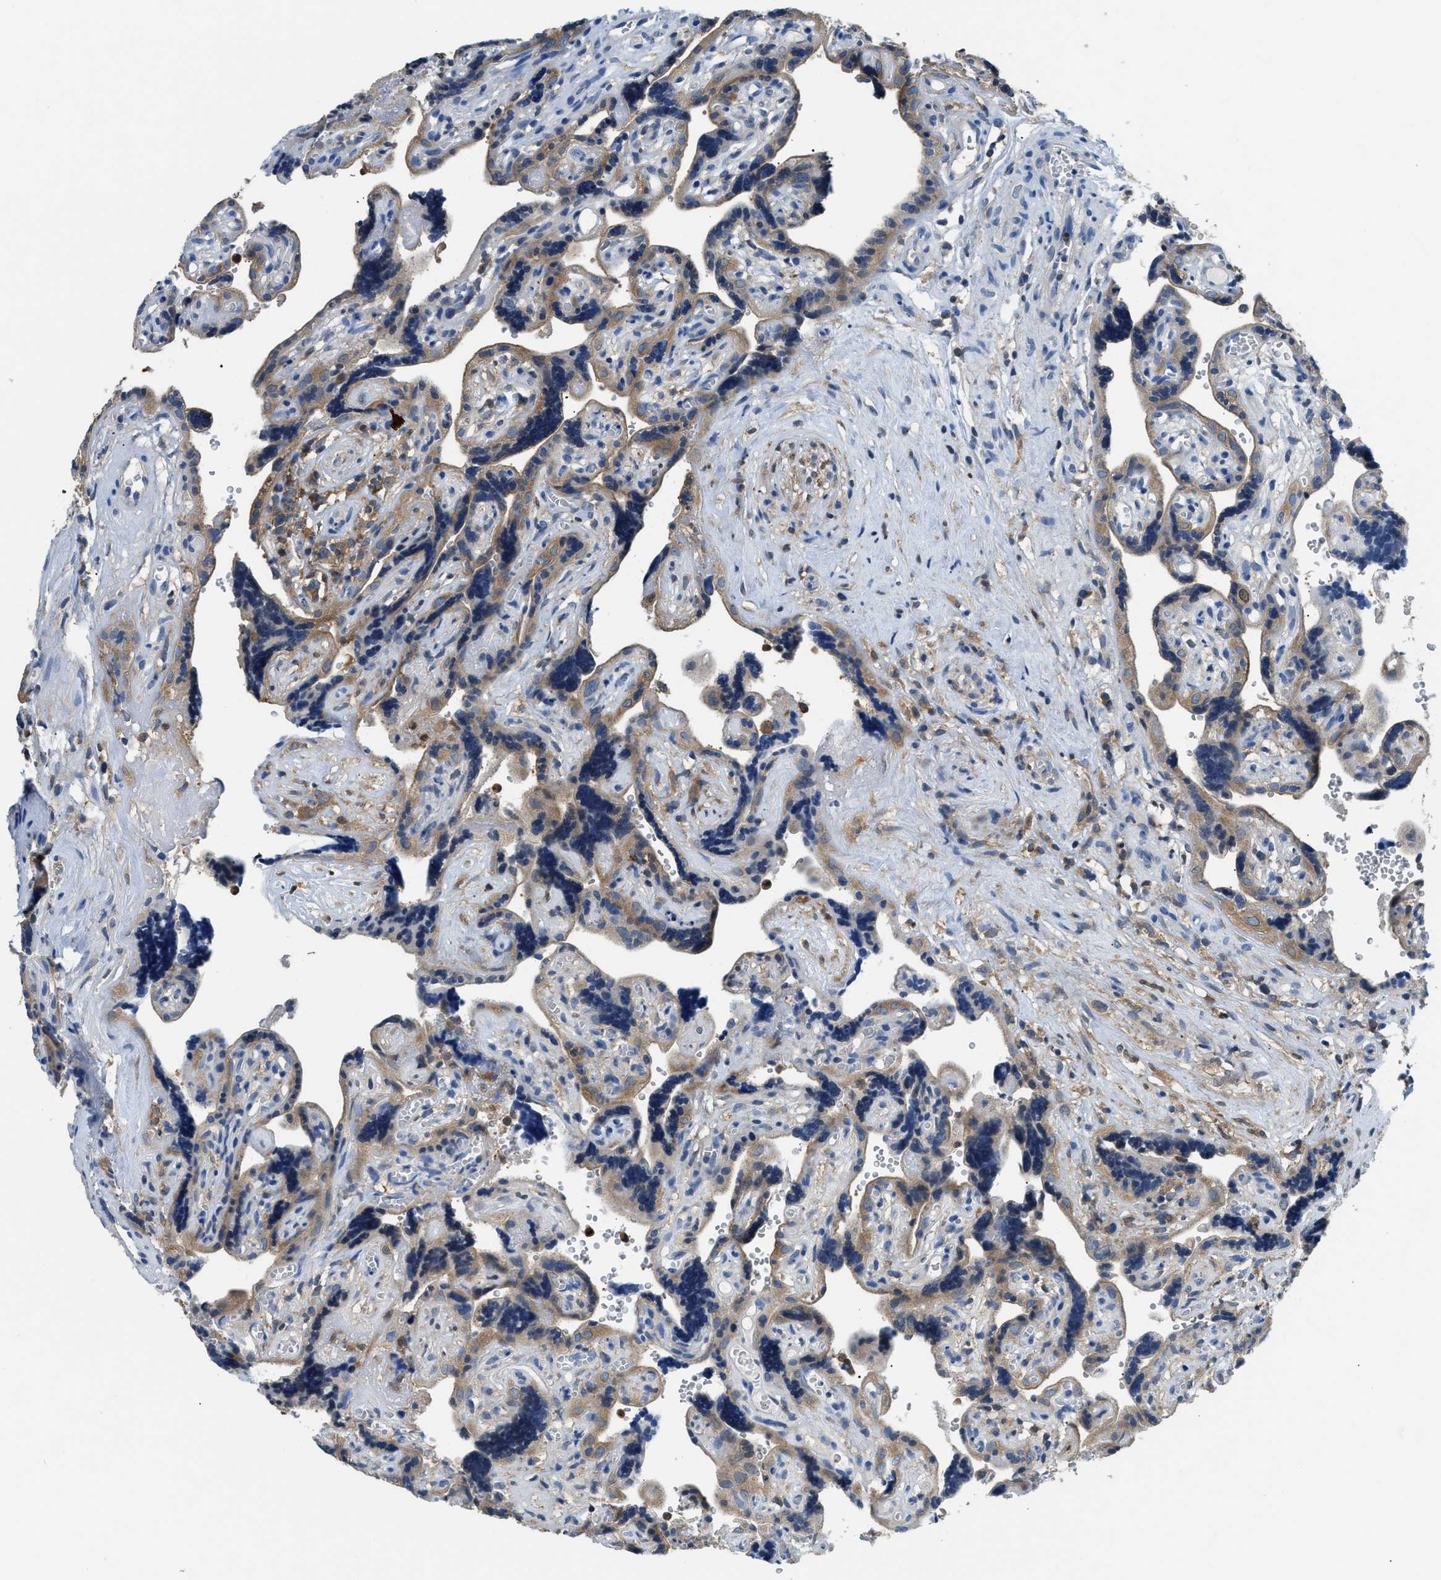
{"staining": {"intensity": "moderate", "quantity": ">75%", "location": "cytoplasmic/membranous"}, "tissue": "placenta", "cell_type": "Decidual cells", "image_type": "normal", "snomed": [{"axis": "morphology", "description": "Normal tissue, NOS"}, {"axis": "topography", "description": "Placenta"}], "caption": "Moderate cytoplasmic/membranous staining is seen in approximately >75% of decidual cells in benign placenta. Nuclei are stained in blue.", "gene": "PKM", "patient": {"sex": "female", "age": 30}}